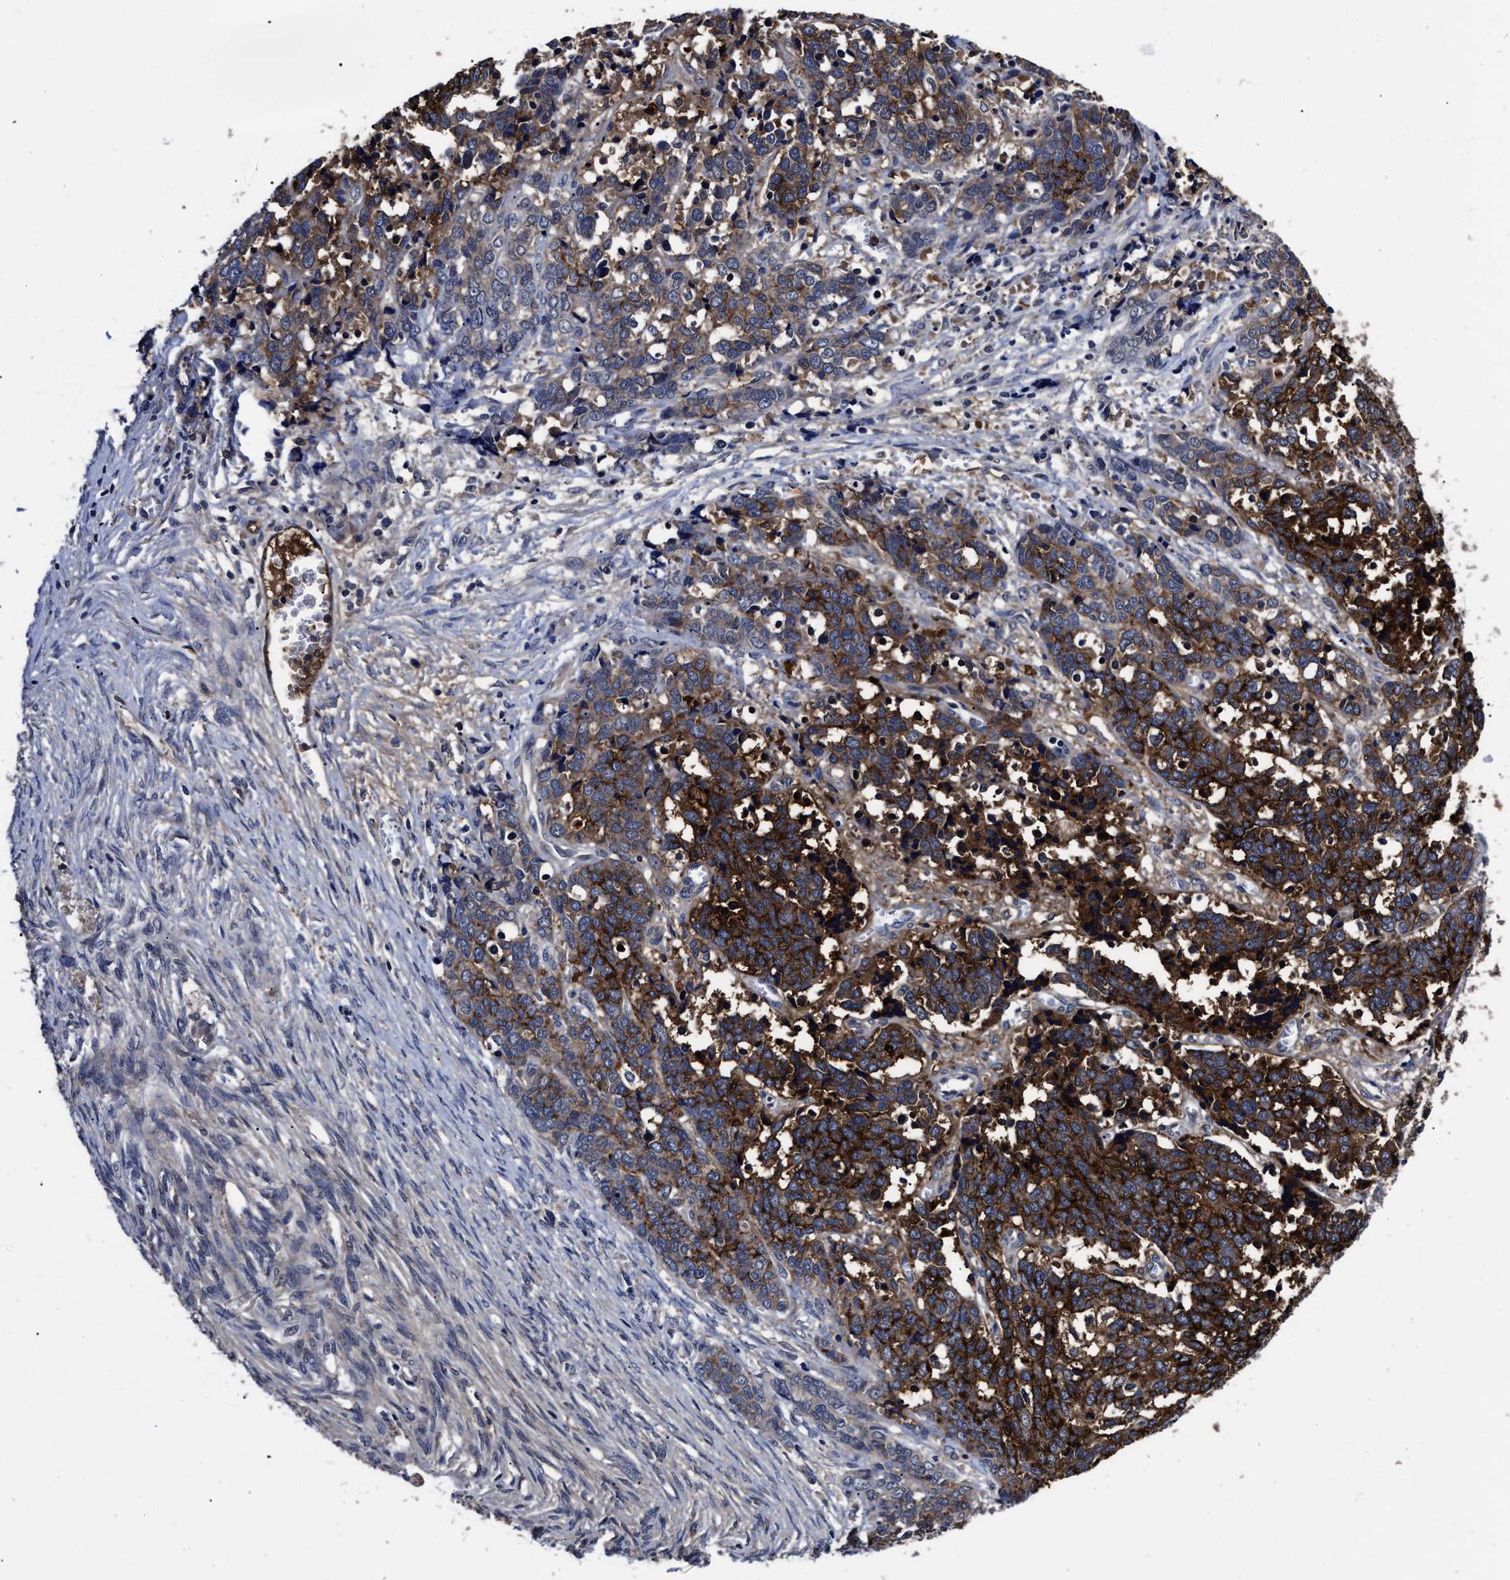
{"staining": {"intensity": "strong", "quantity": ">75%", "location": "cytoplasmic/membranous"}, "tissue": "ovarian cancer", "cell_type": "Tumor cells", "image_type": "cancer", "snomed": [{"axis": "morphology", "description": "Cystadenocarcinoma, serous, NOS"}, {"axis": "topography", "description": "Ovary"}], "caption": "Ovarian cancer stained for a protein (brown) shows strong cytoplasmic/membranous positive positivity in about >75% of tumor cells.", "gene": "SOCS5", "patient": {"sex": "female", "age": 44}}